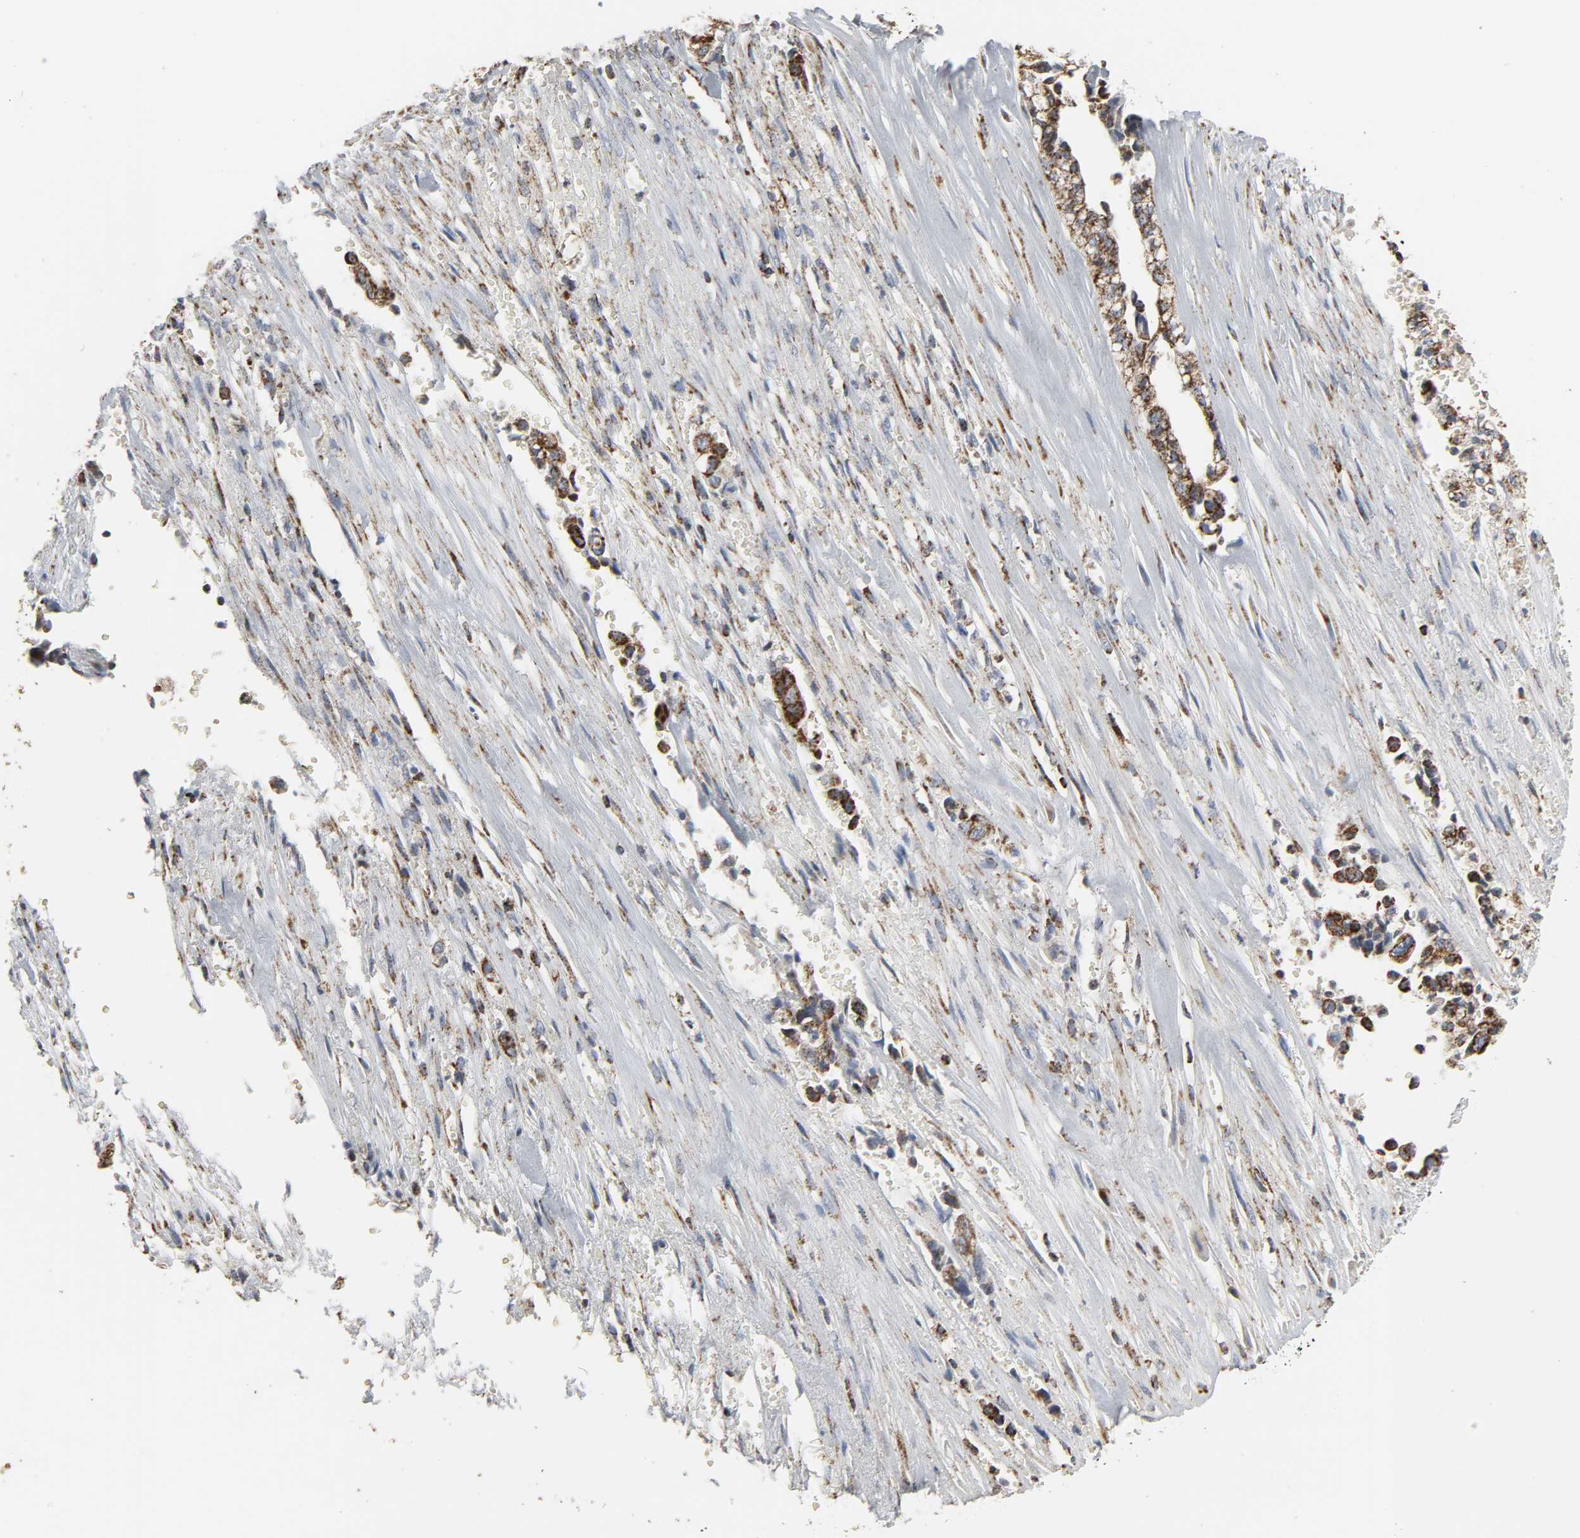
{"staining": {"intensity": "strong", "quantity": ">75%", "location": "cytoplasmic/membranous"}, "tissue": "liver cancer", "cell_type": "Tumor cells", "image_type": "cancer", "snomed": [{"axis": "morphology", "description": "Cholangiocarcinoma"}, {"axis": "topography", "description": "Liver"}], "caption": "A histopathology image showing strong cytoplasmic/membranous expression in about >75% of tumor cells in liver cancer, as visualized by brown immunohistochemical staining.", "gene": "ACAT1", "patient": {"sex": "female", "age": 70}}